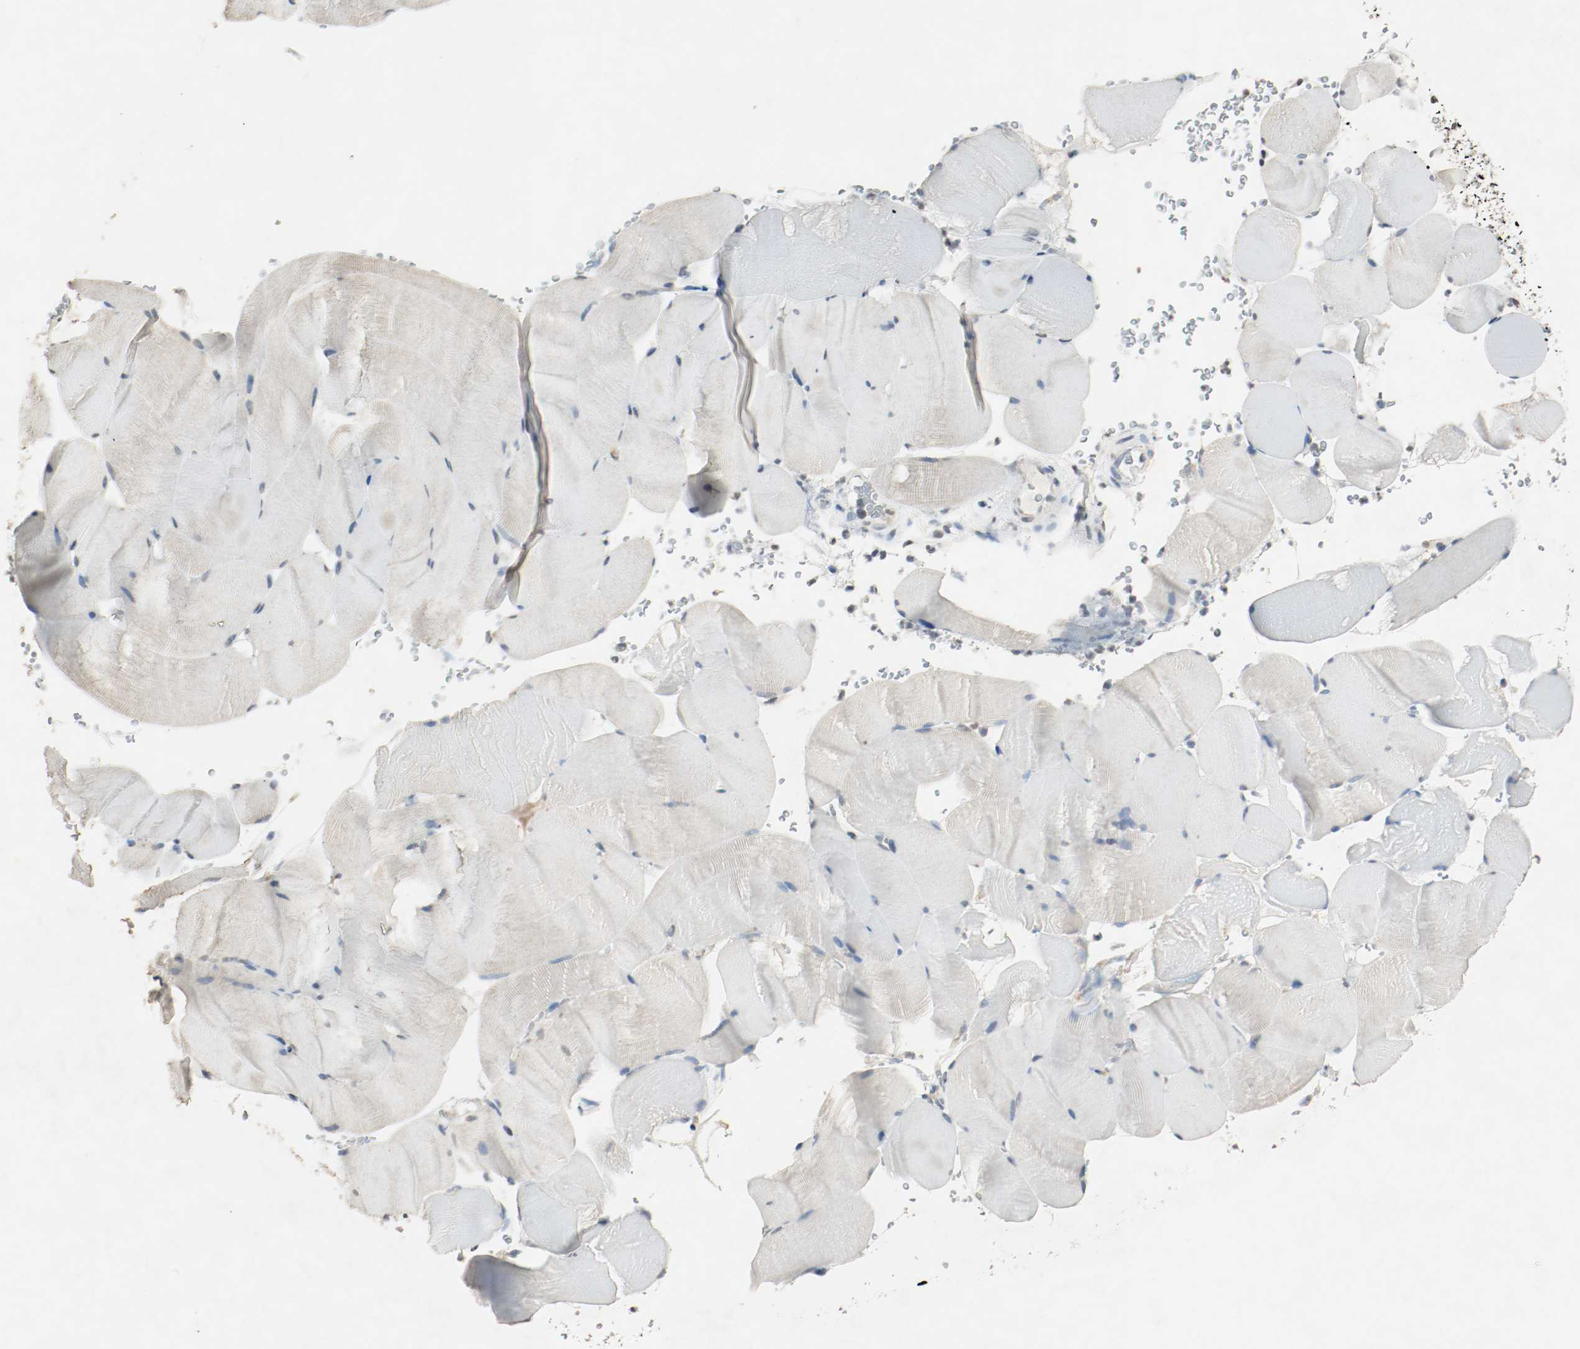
{"staining": {"intensity": "negative", "quantity": "none", "location": "none"}, "tissue": "skeletal muscle", "cell_type": "Myocytes", "image_type": "normal", "snomed": [{"axis": "morphology", "description": "Normal tissue, NOS"}, {"axis": "topography", "description": "Skeletal muscle"}], "caption": "The histopathology image demonstrates no staining of myocytes in benign skeletal muscle.", "gene": "DNMT1", "patient": {"sex": "male", "age": 62}}